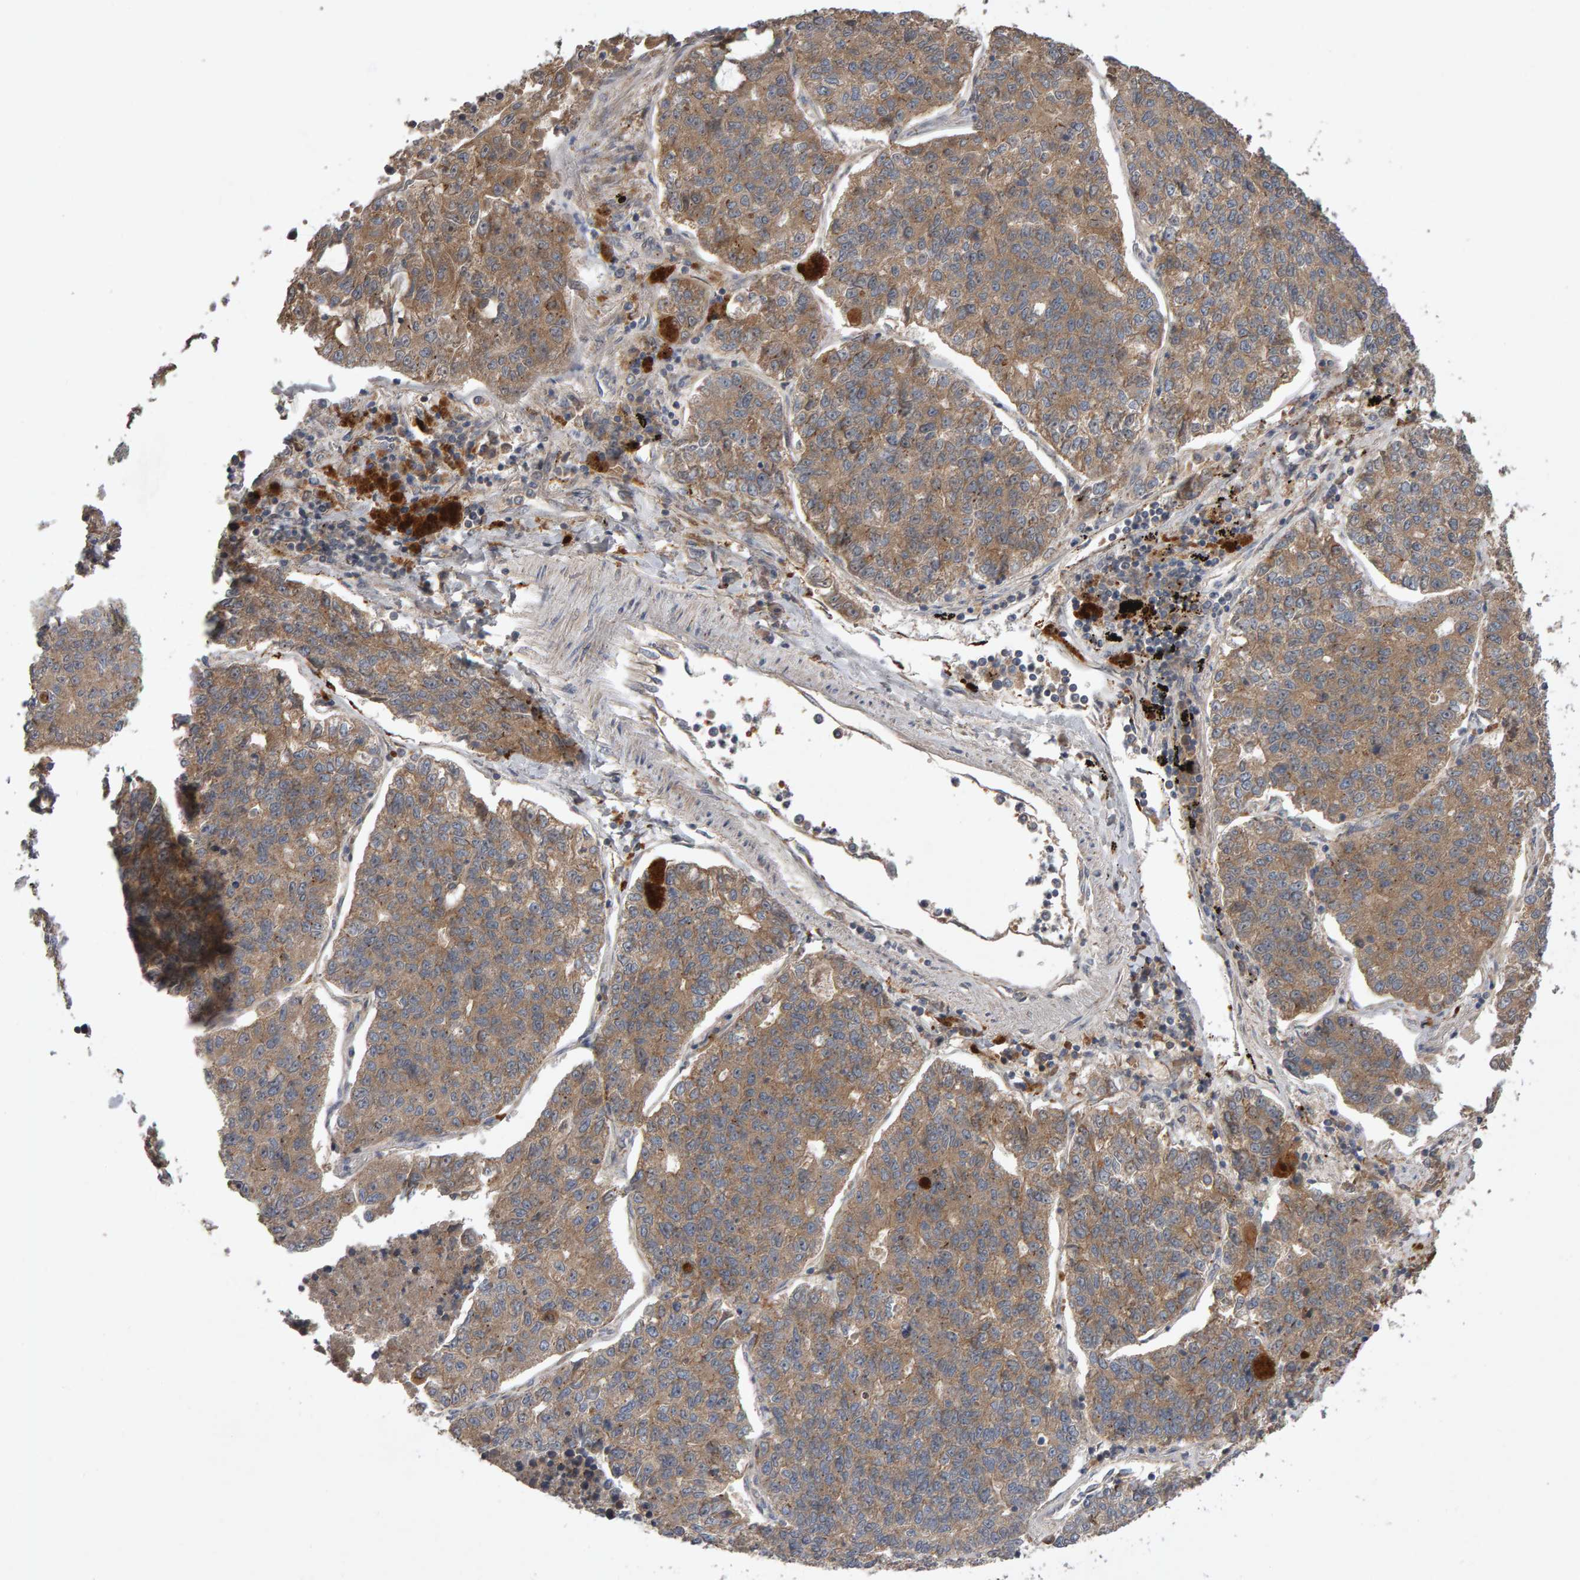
{"staining": {"intensity": "moderate", "quantity": ">75%", "location": "cytoplasmic/membranous"}, "tissue": "lung cancer", "cell_type": "Tumor cells", "image_type": "cancer", "snomed": [{"axis": "morphology", "description": "Adenocarcinoma, NOS"}, {"axis": "topography", "description": "Lung"}], "caption": "Human lung adenocarcinoma stained for a protein (brown) demonstrates moderate cytoplasmic/membranous positive positivity in approximately >75% of tumor cells.", "gene": "PGS1", "patient": {"sex": "male", "age": 49}}